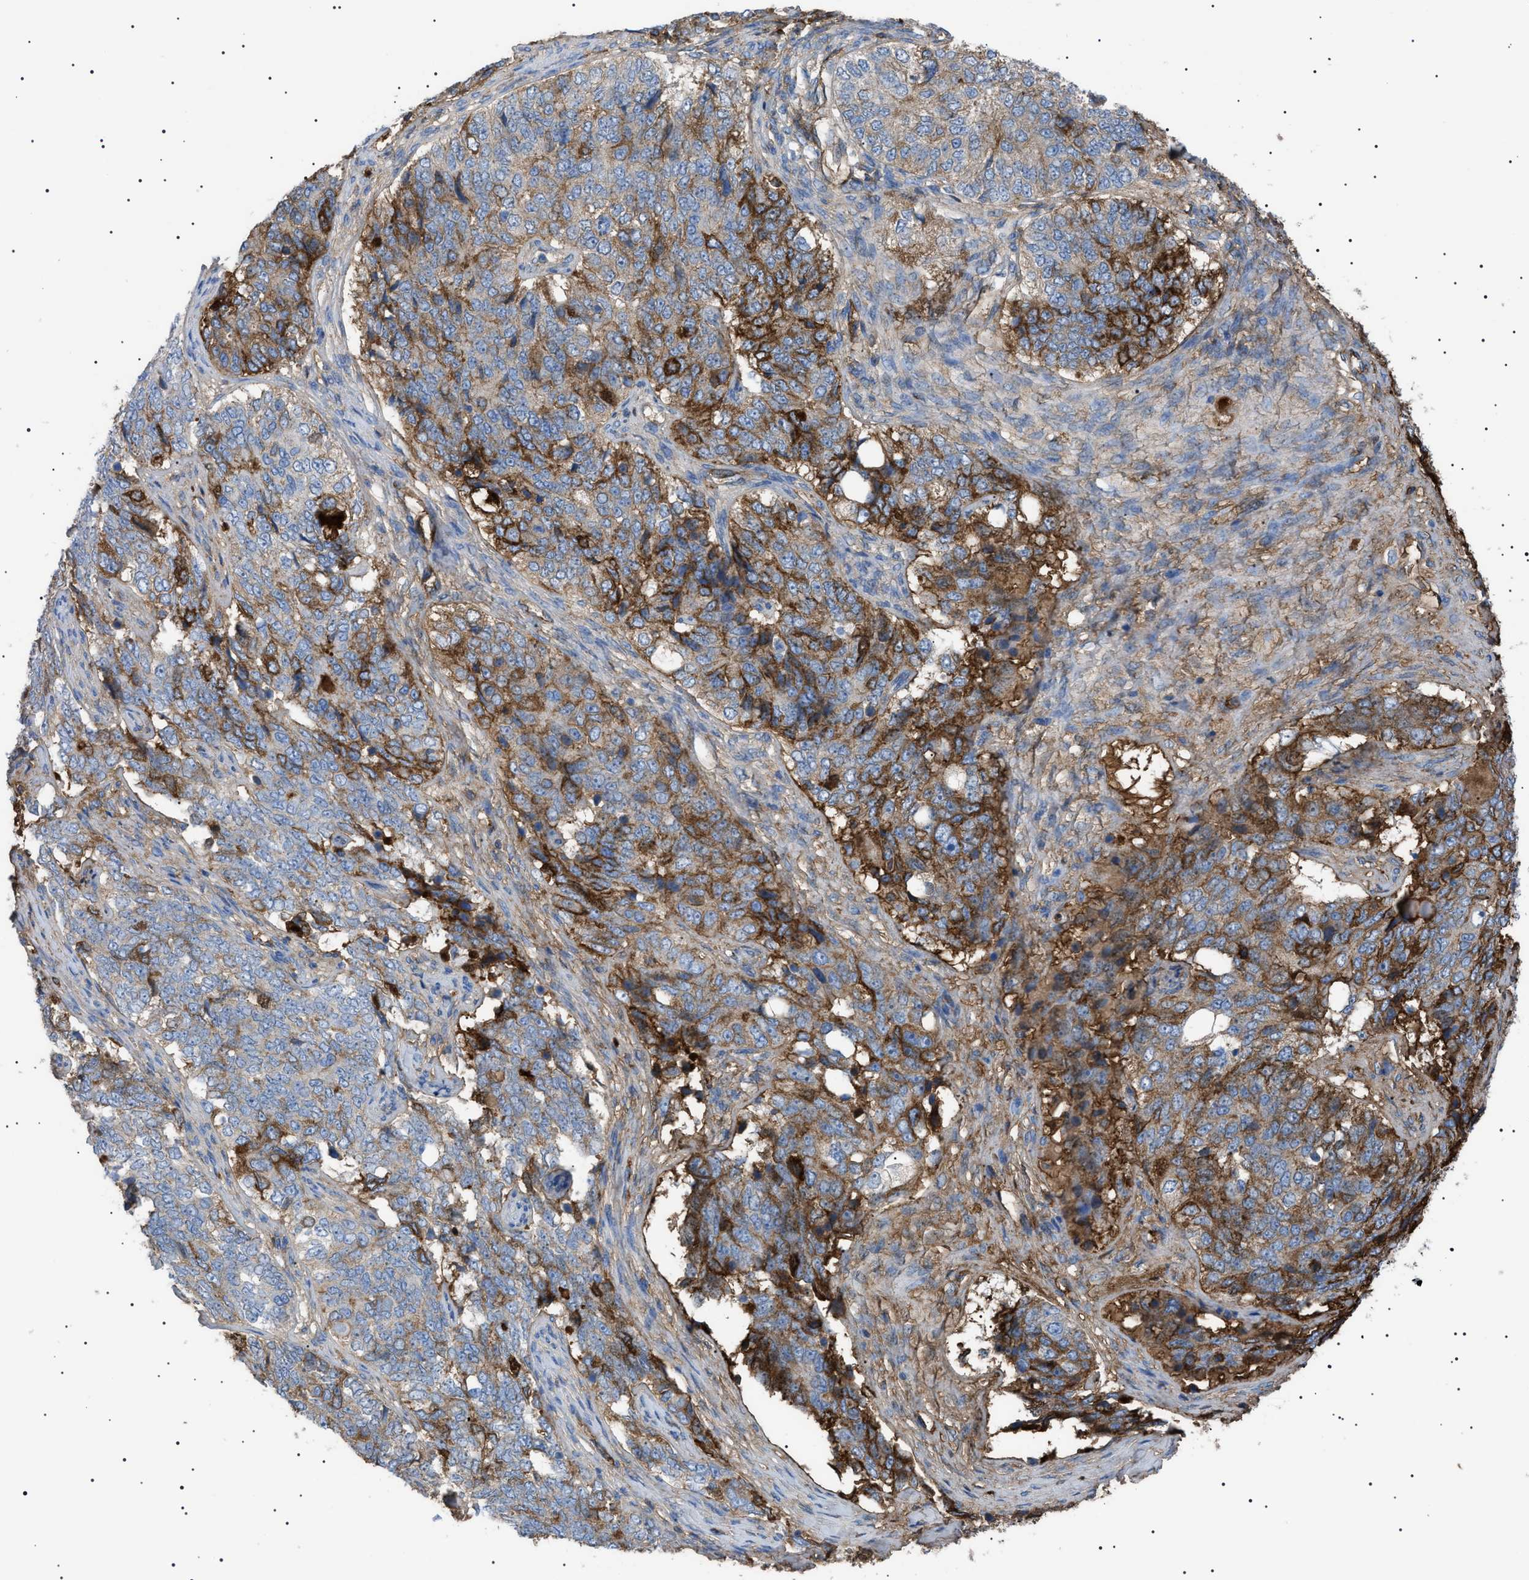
{"staining": {"intensity": "weak", "quantity": ">75%", "location": "cytoplasmic/membranous"}, "tissue": "ovarian cancer", "cell_type": "Tumor cells", "image_type": "cancer", "snomed": [{"axis": "morphology", "description": "Carcinoma, endometroid"}, {"axis": "topography", "description": "Ovary"}], "caption": "A micrograph of endometroid carcinoma (ovarian) stained for a protein exhibits weak cytoplasmic/membranous brown staining in tumor cells. (Stains: DAB (3,3'-diaminobenzidine) in brown, nuclei in blue, Microscopy: brightfield microscopy at high magnification).", "gene": "LPA", "patient": {"sex": "female", "age": 51}}